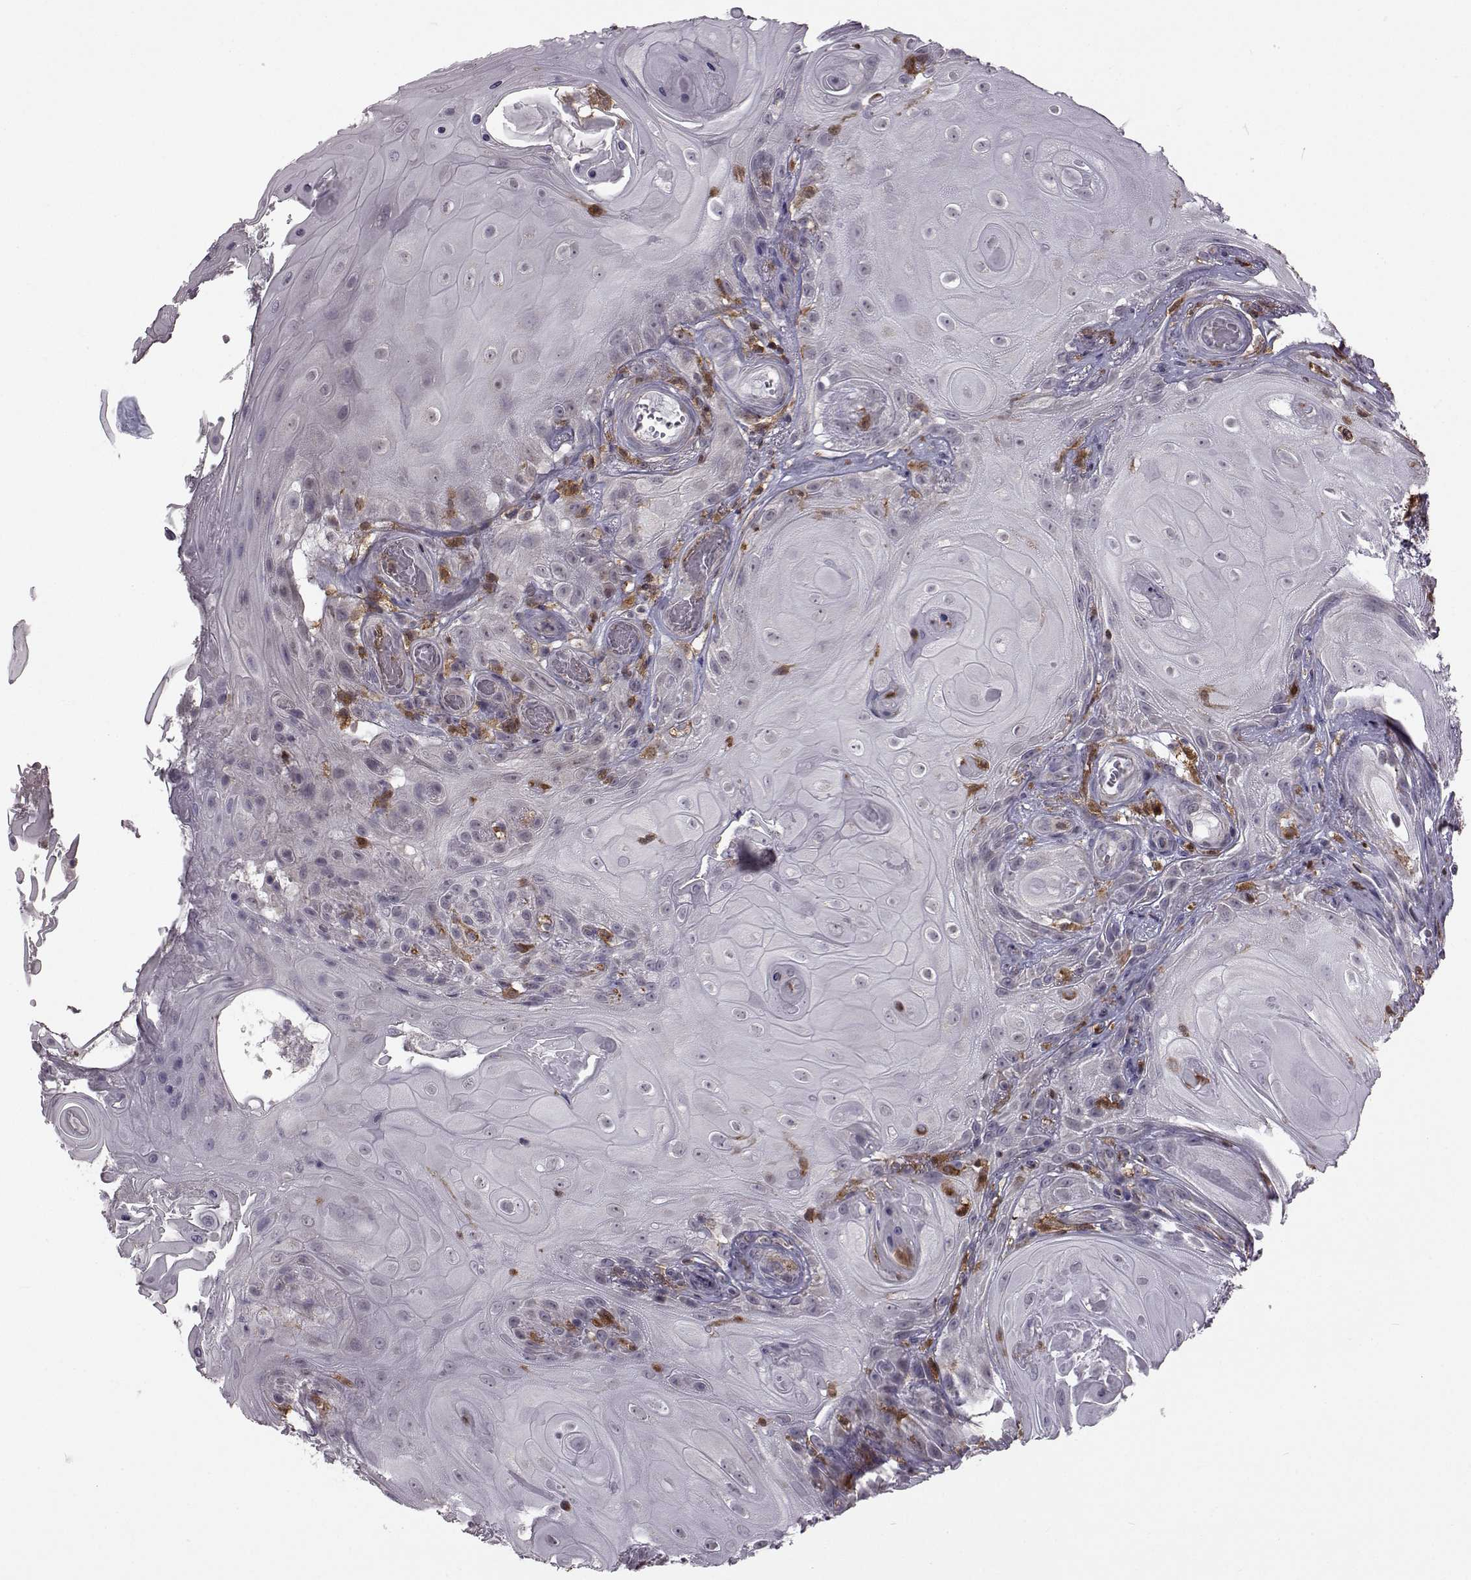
{"staining": {"intensity": "negative", "quantity": "none", "location": "none"}, "tissue": "skin cancer", "cell_type": "Tumor cells", "image_type": "cancer", "snomed": [{"axis": "morphology", "description": "Squamous cell carcinoma, NOS"}, {"axis": "topography", "description": "Skin"}], "caption": "This micrograph is of skin cancer (squamous cell carcinoma) stained with IHC to label a protein in brown with the nuclei are counter-stained blue. There is no expression in tumor cells.", "gene": "DOK2", "patient": {"sex": "male", "age": 62}}